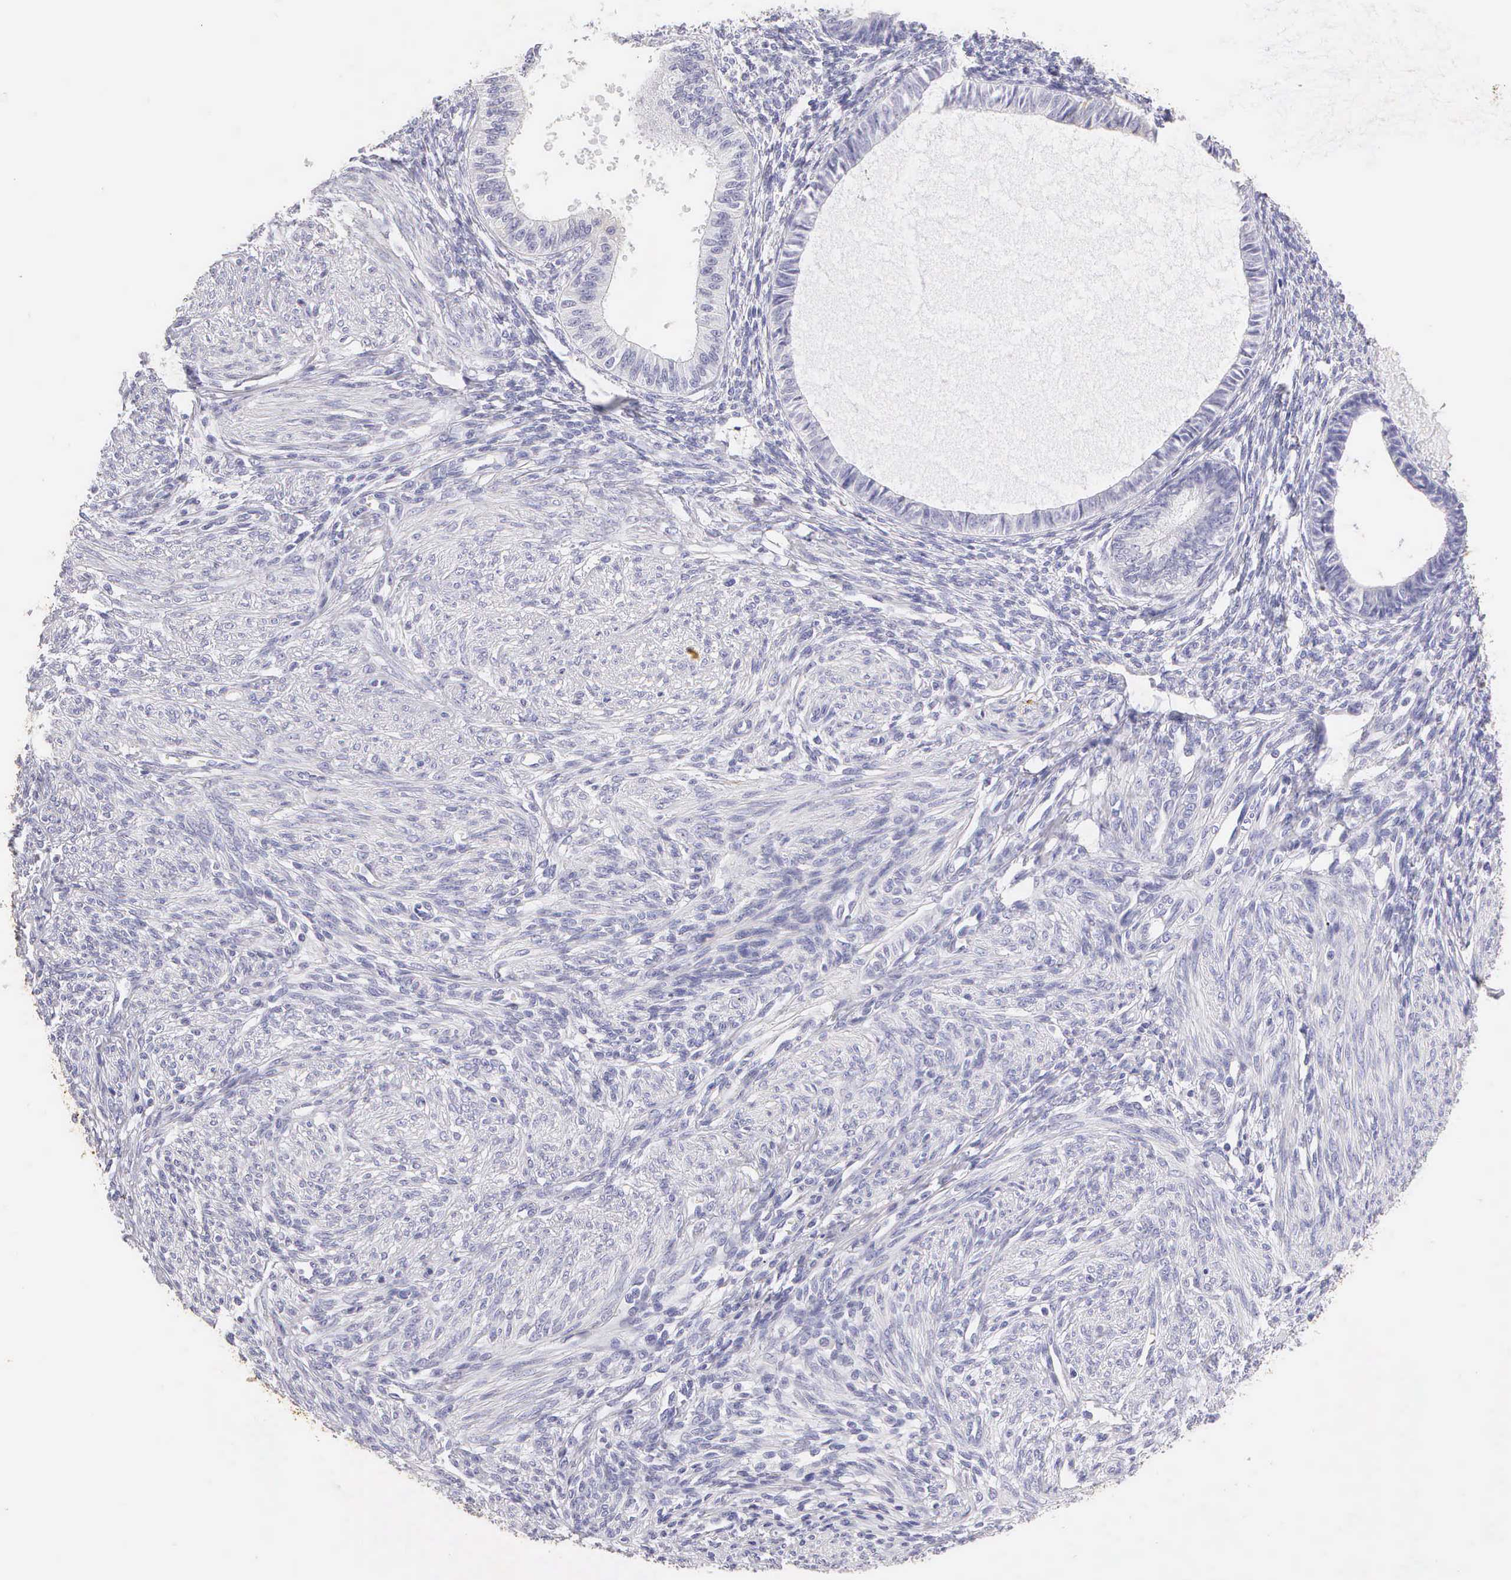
{"staining": {"intensity": "negative", "quantity": "none", "location": "none"}, "tissue": "endometrium", "cell_type": "Cells in endometrial stroma", "image_type": "normal", "snomed": [{"axis": "morphology", "description": "Normal tissue, NOS"}, {"axis": "topography", "description": "Endometrium"}], "caption": "A photomicrograph of endometrium stained for a protein shows no brown staining in cells in endometrial stroma. (Brightfield microscopy of DAB (3,3'-diaminobenzidine) immunohistochemistry at high magnification).", "gene": "KRT17", "patient": {"sex": "female", "age": 82}}